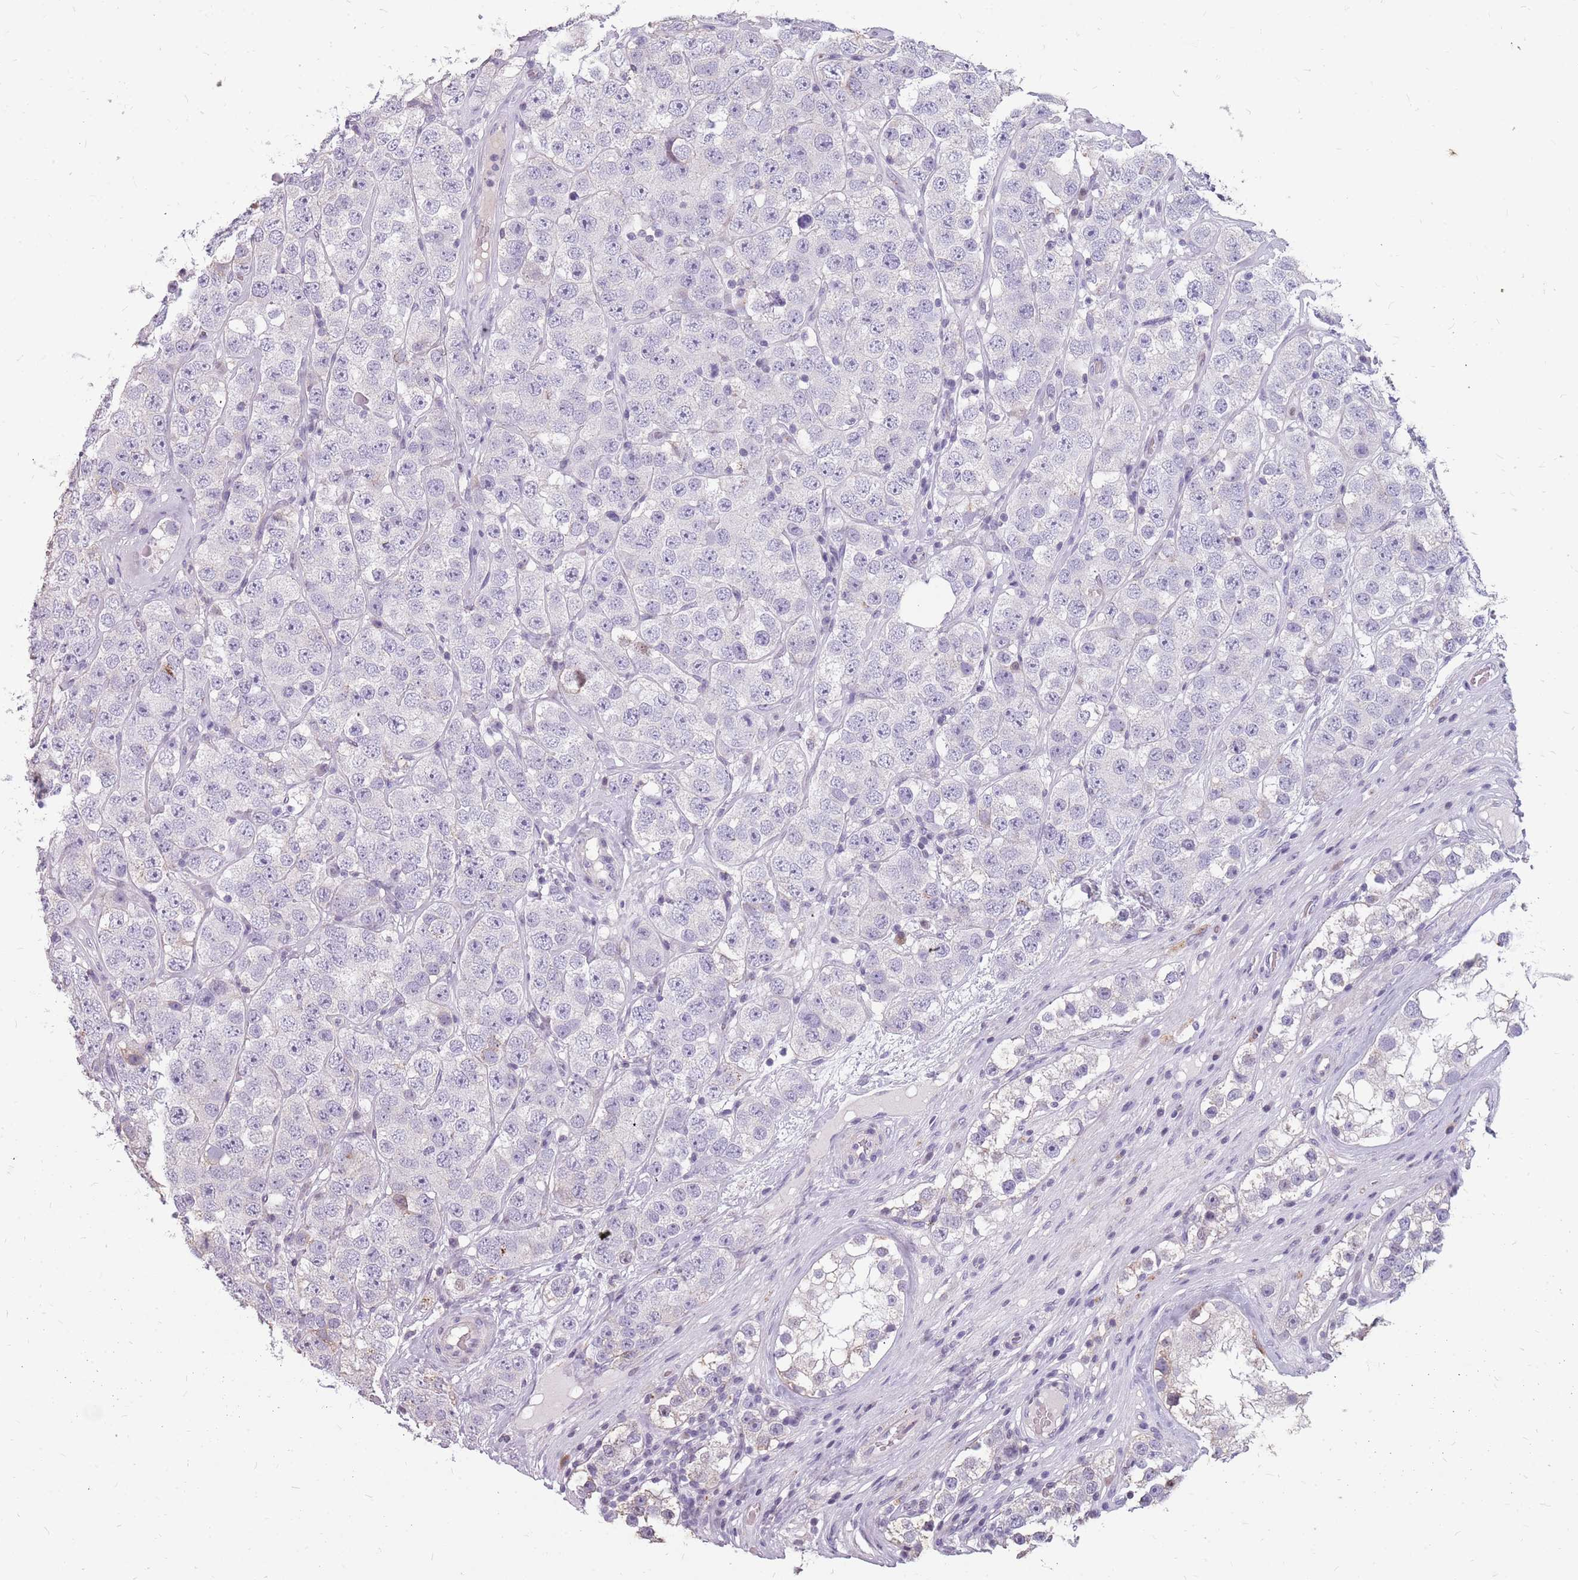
{"staining": {"intensity": "negative", "quantity": "none", "location": "none"}, "tissue": "testis cancer", "cell_type": "Tumor cells", "image_type": "cancer", "snomed": [{"axis": "morphology", "description": "Seminoma, NOS"}, {"axis": "topography", "description": "Testis"}], "caption": "DAB (3,3'-diaminobenzidine) immunohistochemical staining of human testis seminoma reveals no significant staining in tumor cells.", "gene": "NEK6", "patient": {"sex": "male", "age": 28}}